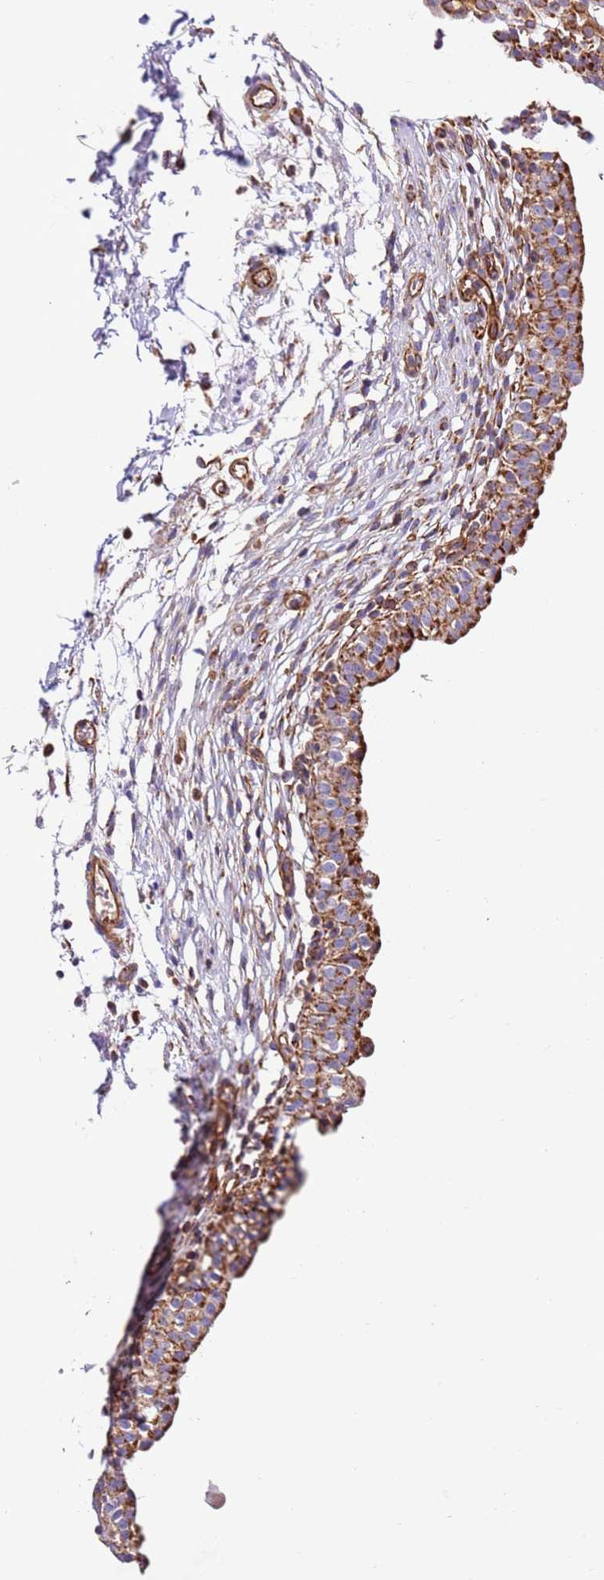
{"staining": {"intensity": "moderate", "quantity": ">75%", "location": "cytoplasmic/membranous"}, "tissue": "urinary bladder", "cell_type": "Urothelial cells", "image_type": "normal", "snomed": [{"axis": "morphology", "description": "Normal tissue, NOS"}, {"axis": "topography", "description": "Urinary bladder"}, {"axis": "topography", "description": "Peripheral nerve tissue"}], "caption": "Protein staining displays moderate cytoplasmic/membranous positivity in about >75% of urothelial cells in unremarkable urinary bladder. The staining was performed using DAB to visualize the protein expression in brown, while the nuclei were stained in blue with hematoxylin (Magnification: 20x).", "gene": "MRPL20", "patient": {"sex": "male", "age": 55}}